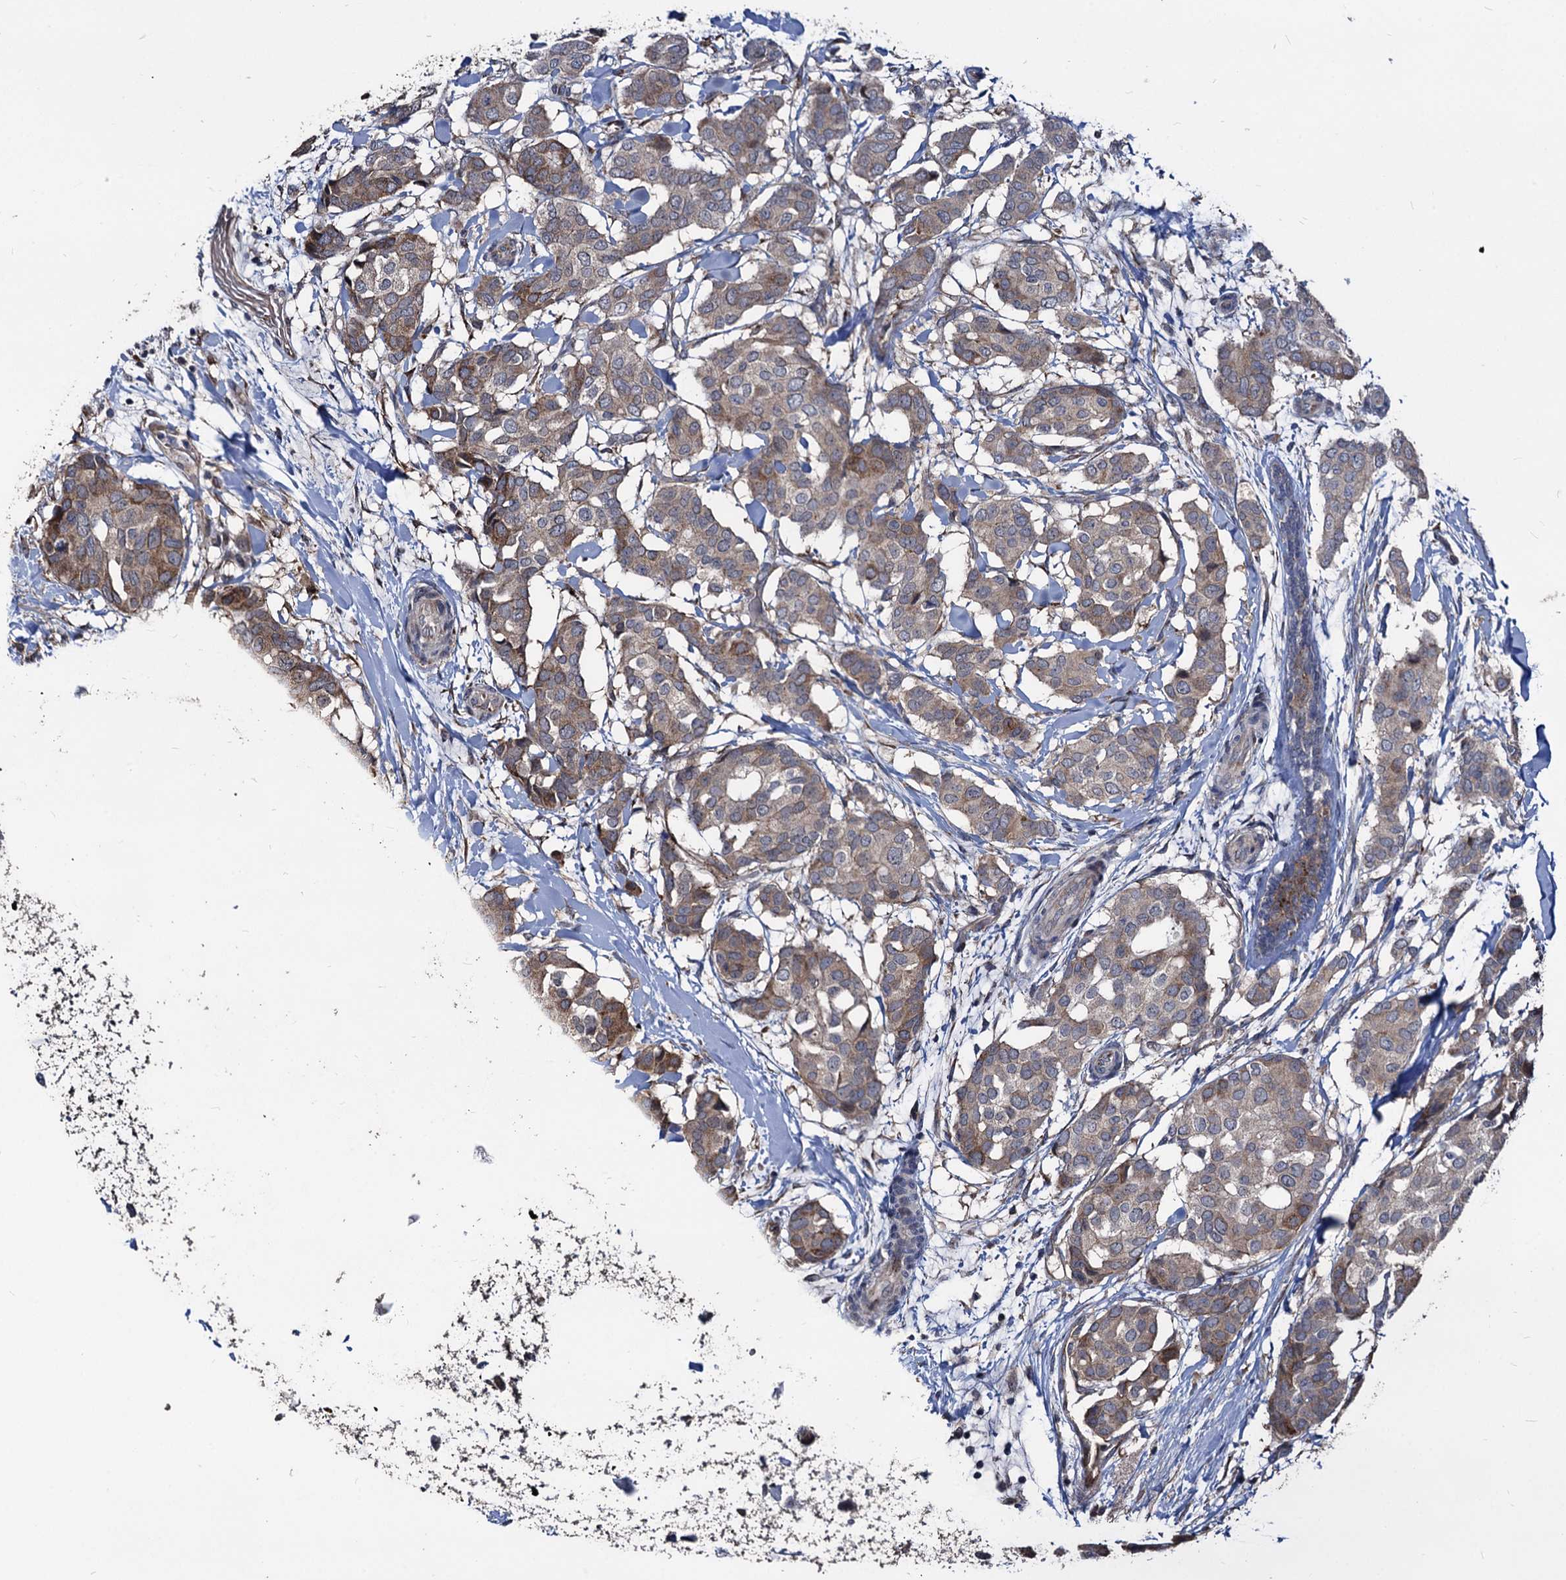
{"staining": {"intensity": "weak", "quantity": ">75%", "location": "cytoplasmic/membranous"}, "tissue": "breast cancer", "cell_type": "Tumor cells", "image_type": "cancer", "snomed": [{"axis": "morphology", "description": "Duct carcinoma"}, {"axis": "topography", "description": "Breast"}], "caption": "Immunohistochemistry (DAB) staining of human invasive ductal carcinoma (breast) exhibits weak cytoplasmic/membranous protein staining in about >75% of tumor cells.", "gene": "SMAGP", "patient": {"sex": "female", "age": 75}}